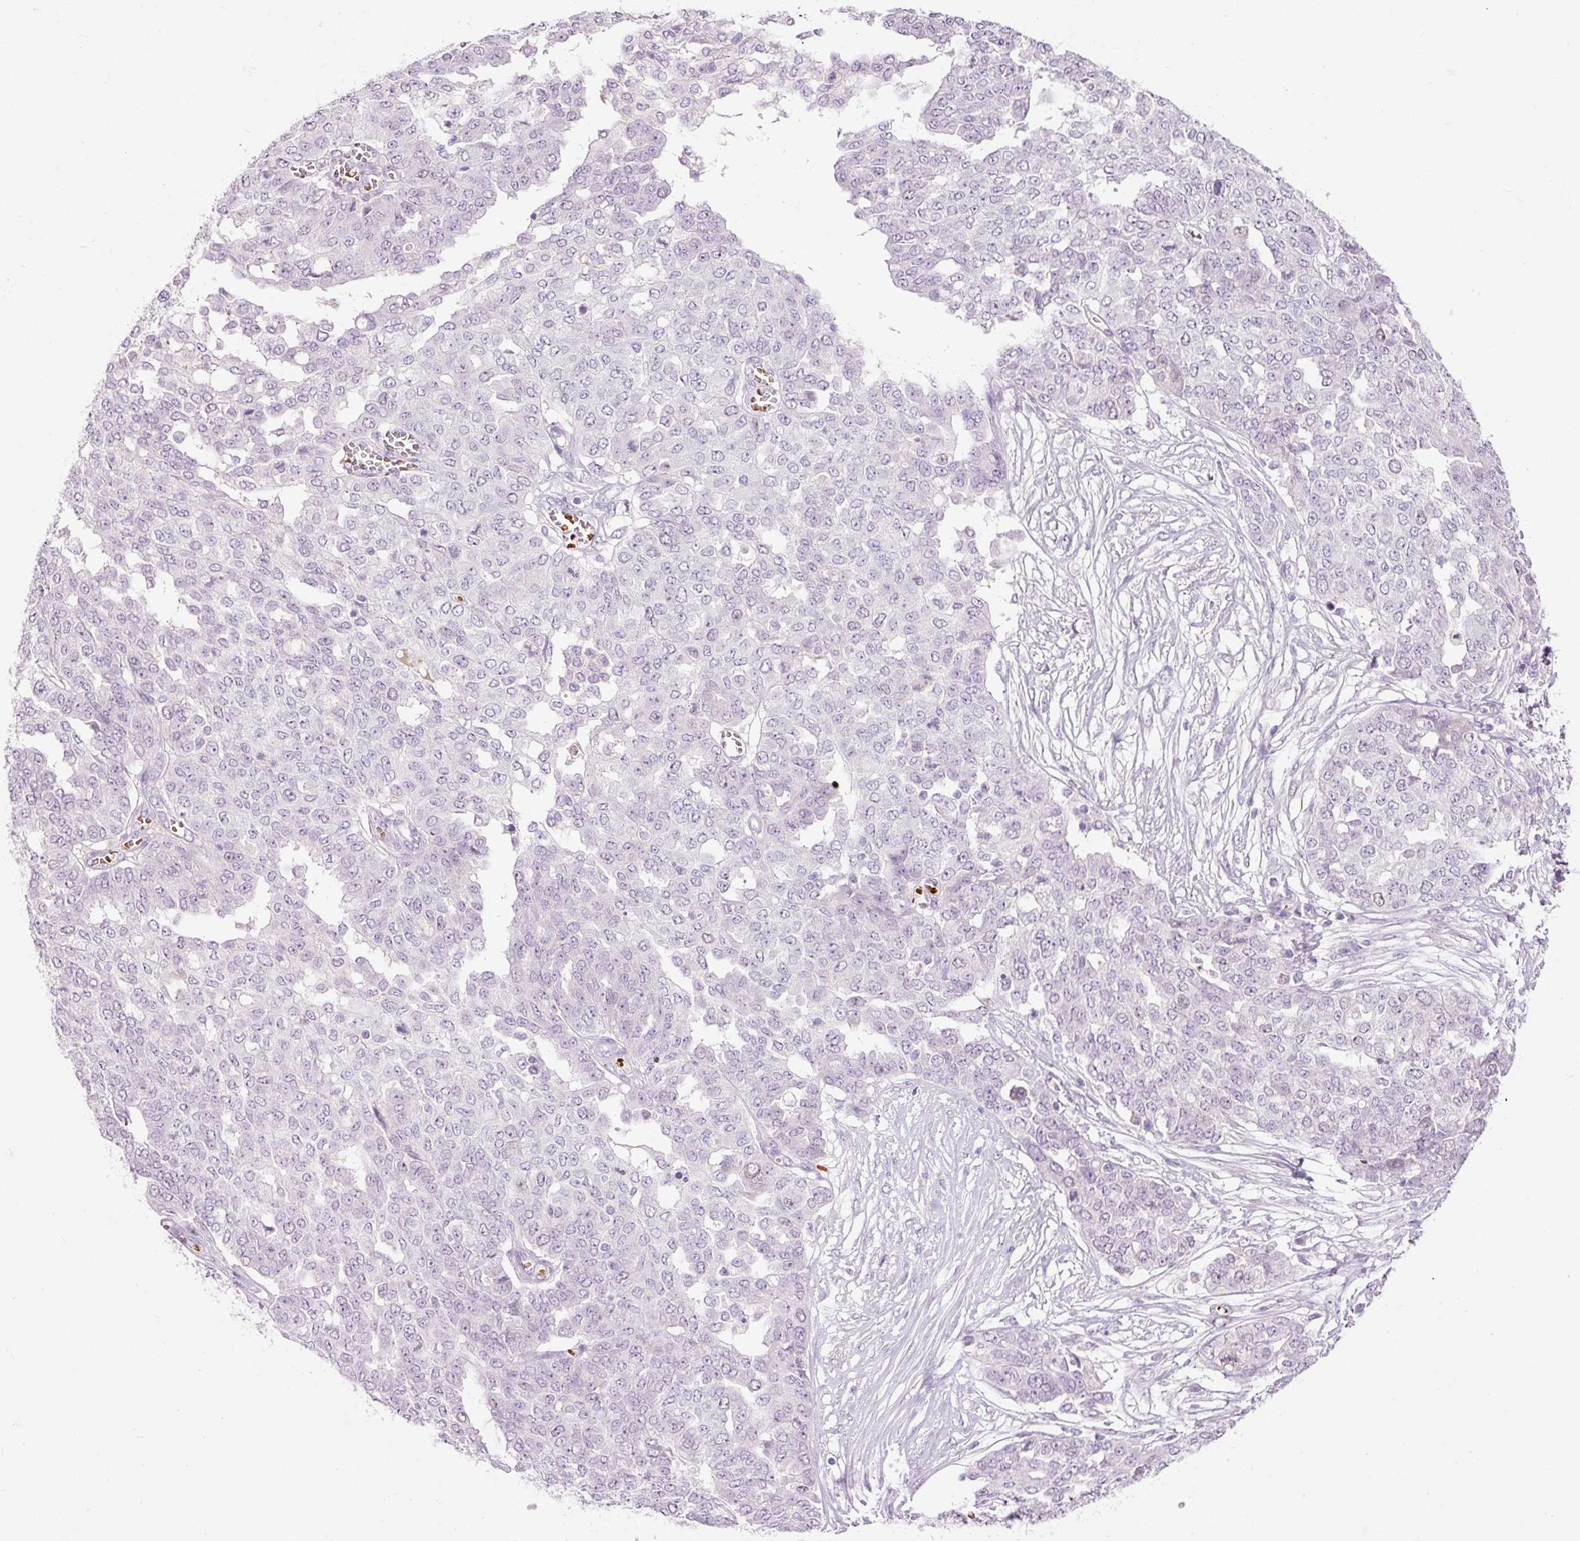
{"staining": {"intensity": "negative", "quantity": "none", "location": "none"}, "tissue": "ovarian cancer", "cell_type": "Tumor cells", "image_type": "cancer", "snomed": [{"axis": "morphology", "description": "Cystadenocarcinoma, serous, NOS"}, {"axis": "topography", "description": "Soft tissue"}, {"axis": "topography", "description": "Ovary"}], "caption": "DAB immunohistochemical staining of human ovarian cancer demonstrates no significant expression in tumor cells.", "gene": "LY6G6D", "patient": {"sex": "female", "age": 57}}